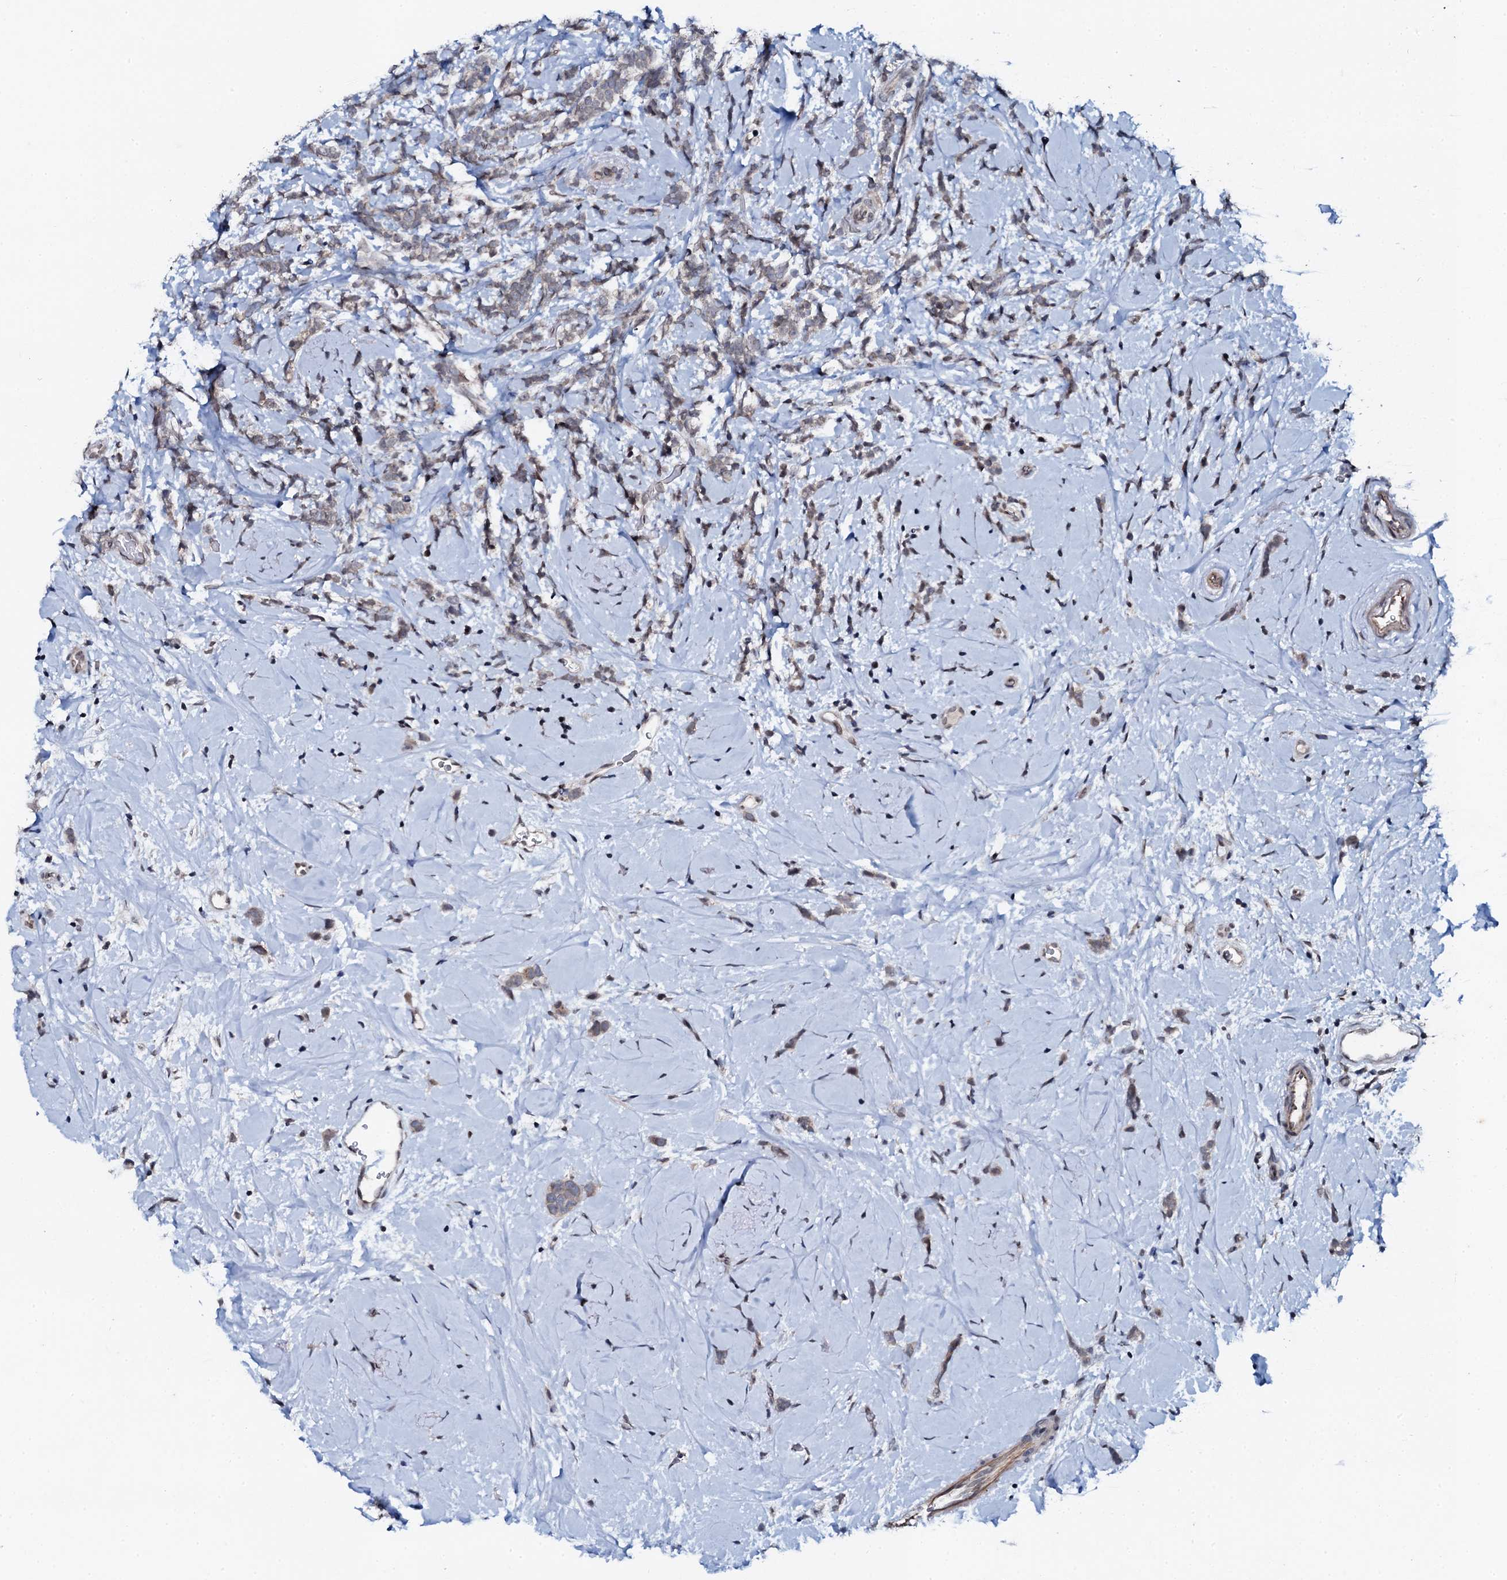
{"staining": {"intensity": "weak", "quantity": "<25%", "location": "cytoplasmic/membranous"}, "tissue": "breast cancer", "cell_type": "Tumor cells", "image_type": "cancer", "snomed": [{"axis": "morphology", "description": "Lobular carcinoma"}, {"axis": "topography", "description": "Breast"}], "caption": "This is a photomicrograph of IHC staining of lobular carcinoma (breast), which shows no expression in tumor cells.", "gene": "SNTA1", "patient": {"sex": "female", "age": 58}}